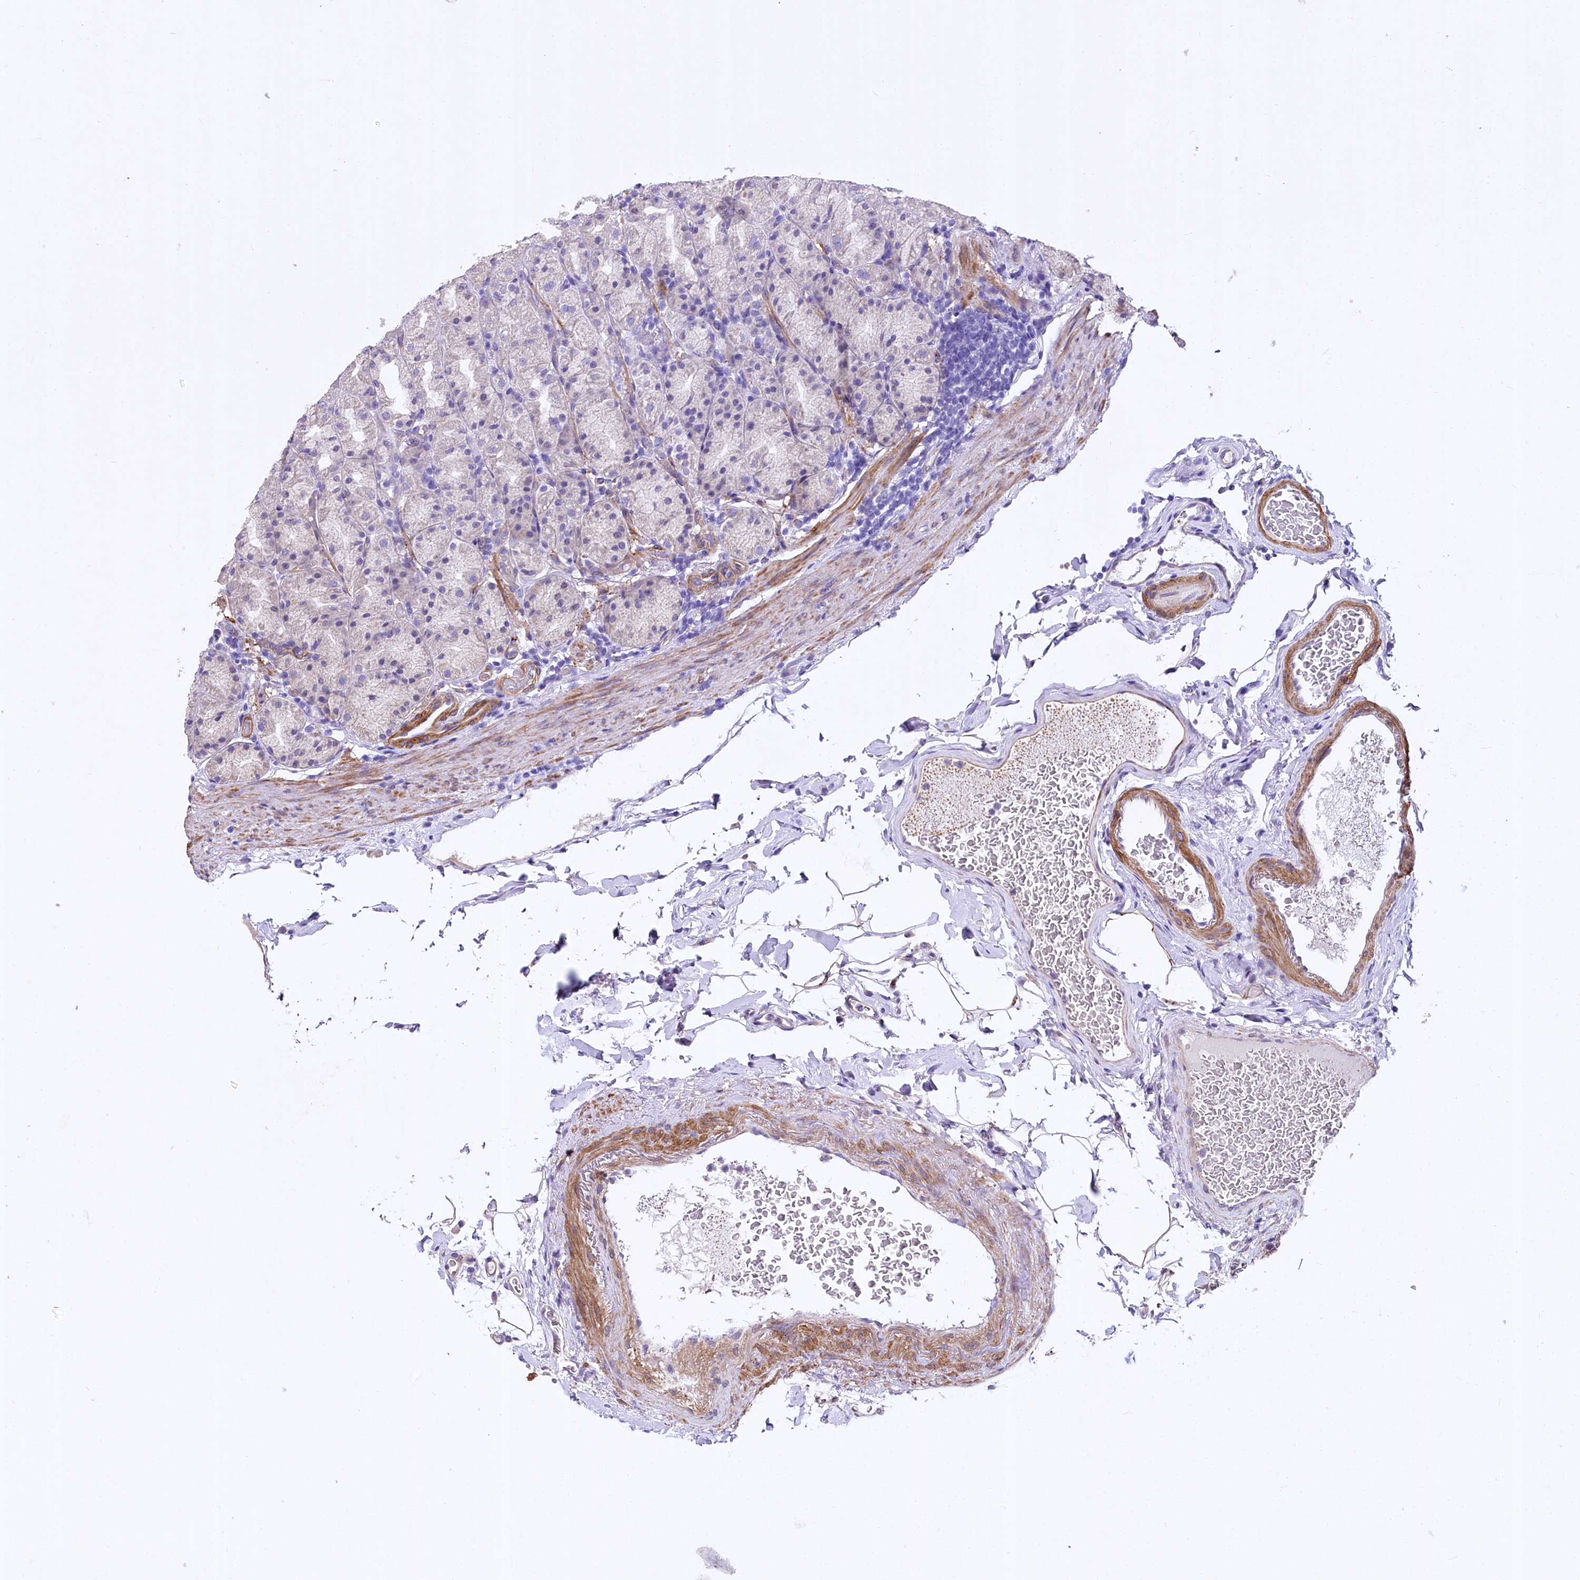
{"staining": {"intensity": "negative", "quantity": "none", "location": "none"}, "tissue": "stomach", "cell_type": "Glandular cells", "image_type": "normal", "snomed": [{"axis": "morphology", "description": "Normal tissue, NOS"}, {"axis": "topography", "description": "Stomach, upper"}], "caption": "Immunohistochemistry (IHC) histopathology image of unremarkable stomach: stomach stained with DAB exhibits no significant protein positivity in glandular cells.", "gene": "RDH16", "patient": {"sex": "male", "age": 68}}